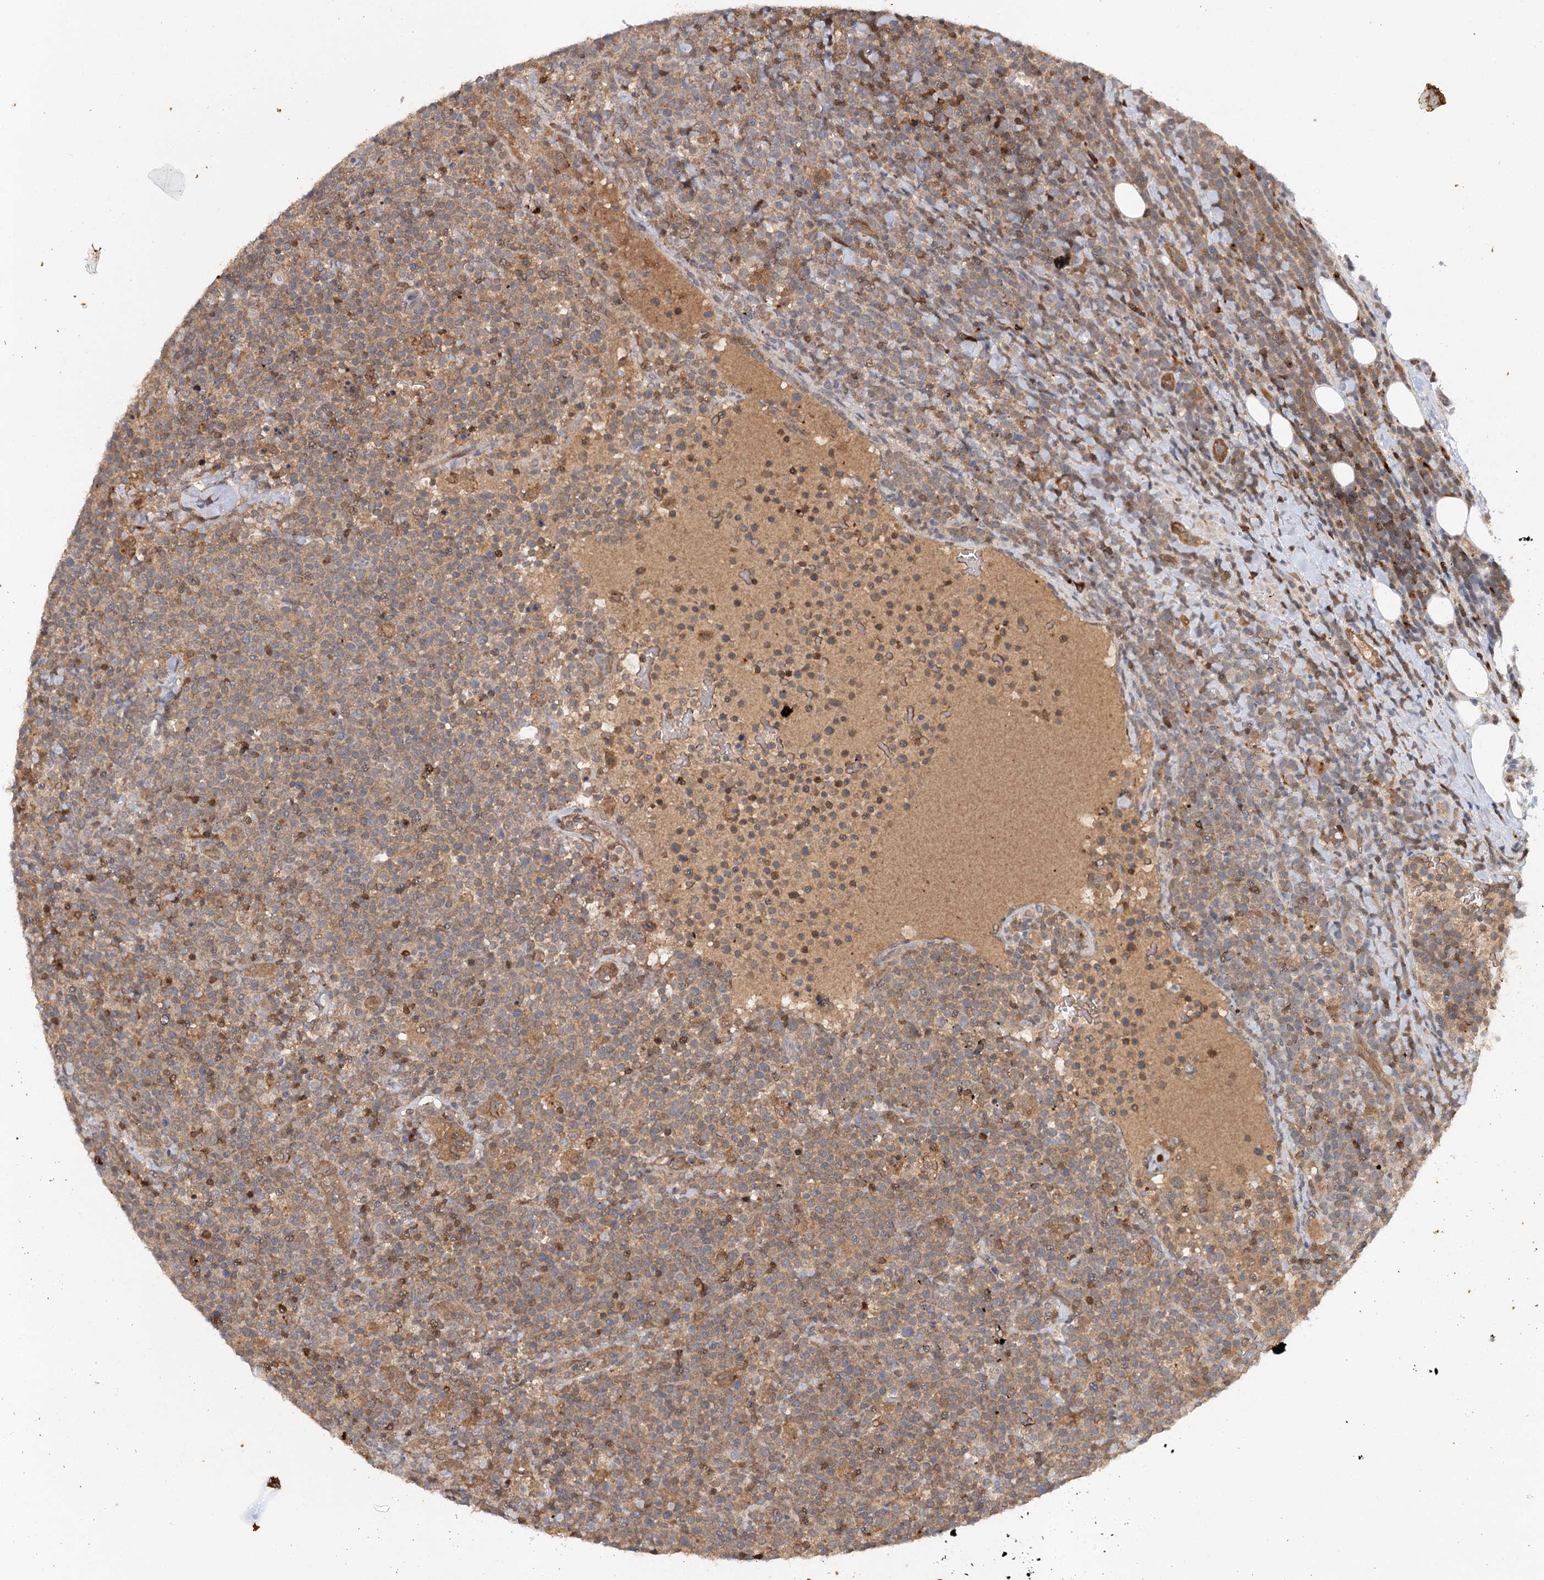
{"staining": {"intensity": "moderate", "quantity": "25%-75%", "location": "cytoplasmic/membranous"}, "tissue": "lymphoma", "cell_type": "Tumor cells", "image_type": "cancer", "snomed": [{"axis": "morphology", "description": "Malignant lymphoma, non-Hodgkin's type, High grade"}, {"axis": "topography", "description": "Lymph node"}], "caption": "Tumor cells show moderate cytoplasmic/membranous expression in approximately 25%-75% of cells in high-grade malignant lymphoma, non-Hodgkin's type. Immunohistochemistry (ihc) stains the protein of interest in brown and the nuclei are stained blue.", "gene": "SLC41A2", "patient": {"sex": "male", "age": 61}}